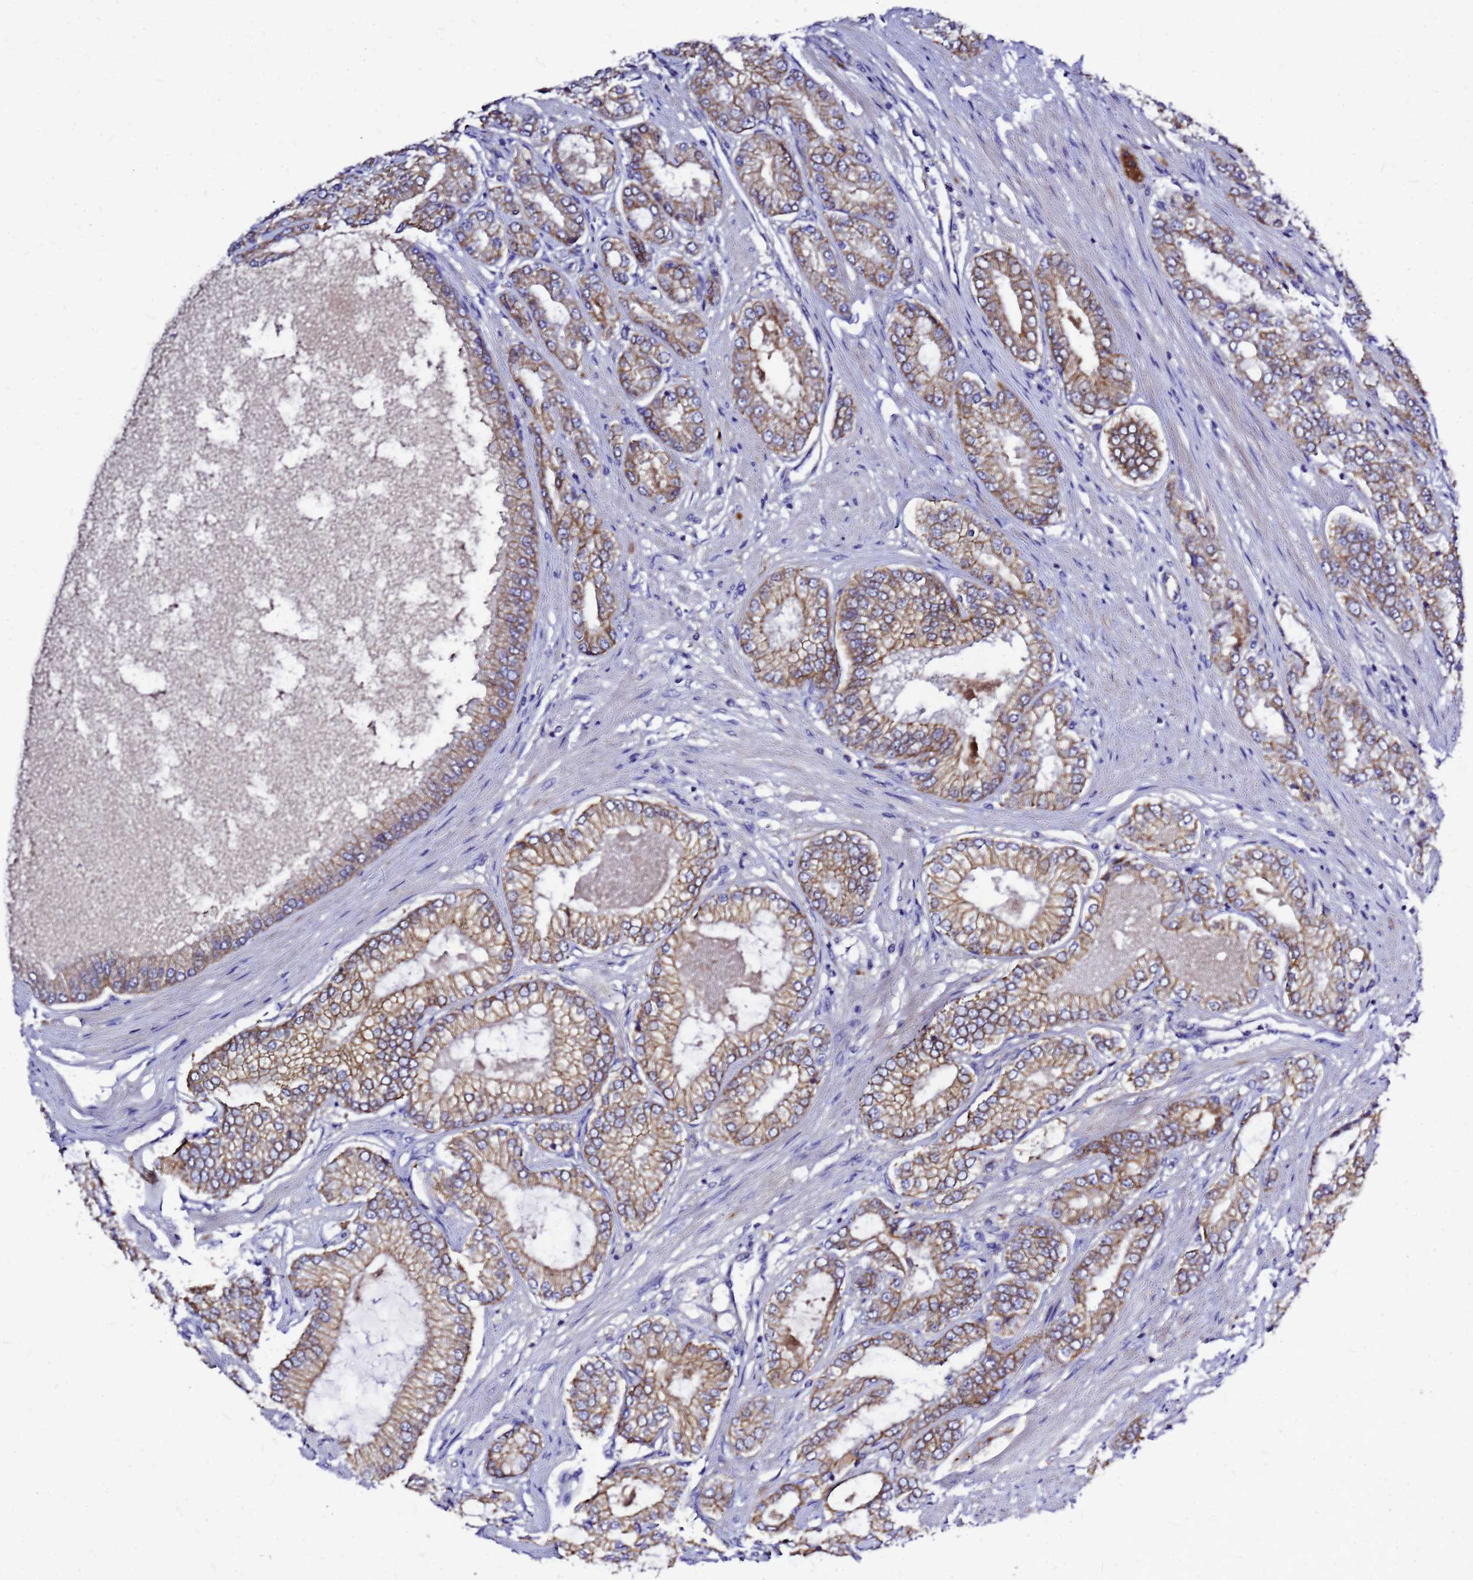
{"staining": {"intensity": "moderate", "quantity": ">75%", "location": "cytoplasmic/membranous"}, "tissue": "prostate cancer", "cell_type": "Tumor cells", "image_type": "cancer", "snomed": [{"axis": "morphology", "description": "Adenocarcinoma, High grade"}, {"axis": "topography", "description": "Prostate"}], "caption": "High-magnification brightfield microscopy of prostate high-grade adenocarcinoma stained with DAB (3,3'-diaminobenzidine) (brown) and counterstained with hematoxylin (blue). tumor cells exhibit moderate cytoplasmic/membranous positivity is present in approximately>75% of cells.", "gene": "FBXW5", "patient": {"sex": "male", "age": 71}}